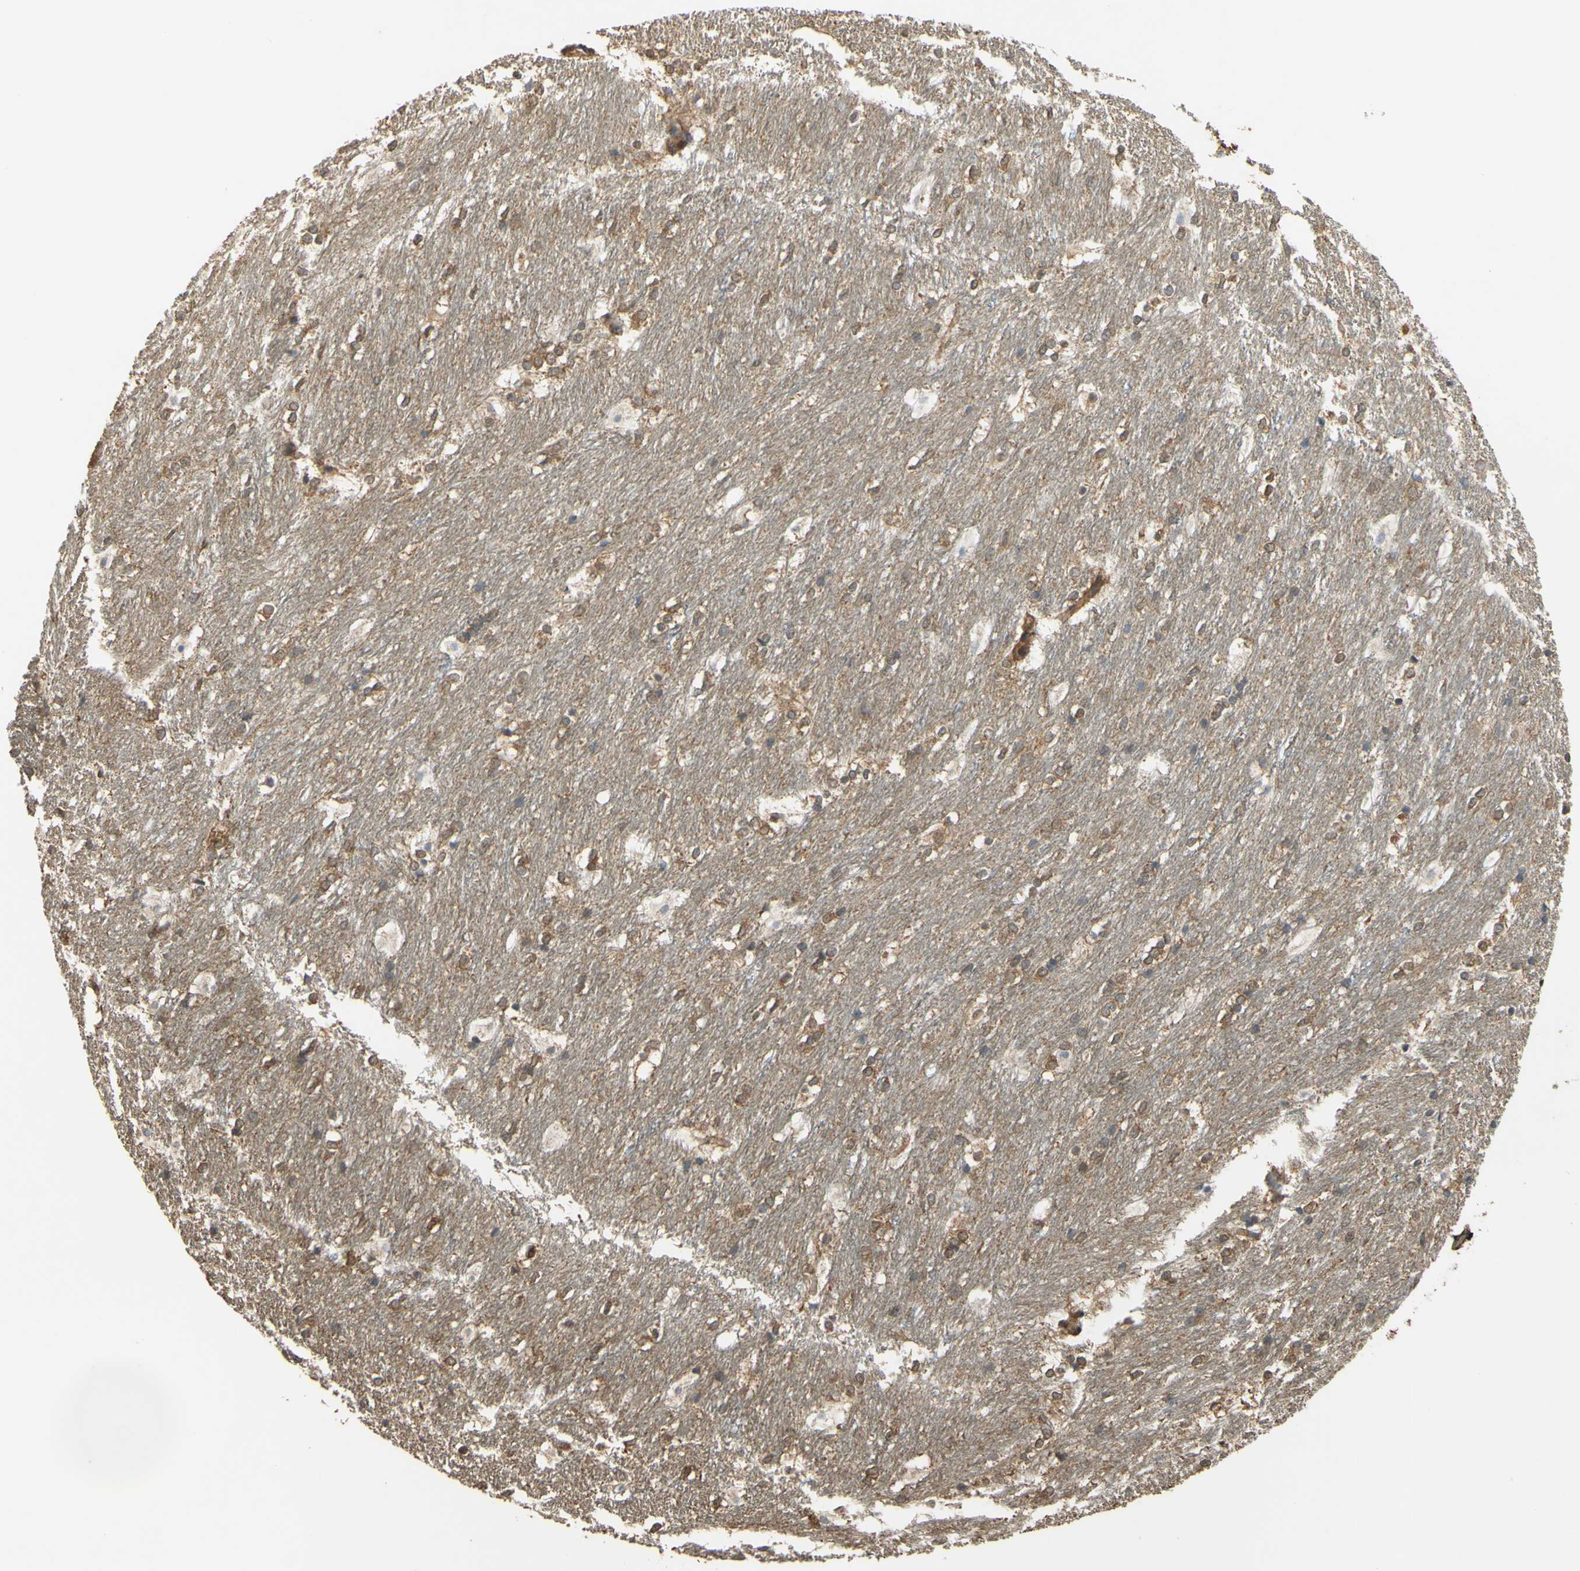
{"staining": {"intensity": "moderate", "quantity": "25%-75%", "location": "cytoplasmic/membranous"}, "tissue": "caudate", "cell_type": "Glial cells", "image_type": "normal", "snomed": [{"axis": "morphology", "description": "Normal tissue, NOS"}, {"axis": "topography", "description": "Lateral ventricle wall"}], "caption": "Moderate cytoplasmic/membranous expression for a protein is appreciated in about 25%-75% of glial cells of normal caudate using immunohistochemistry.", "gene": "CTTN", "patient": {"sex": "female", "age": 19}}